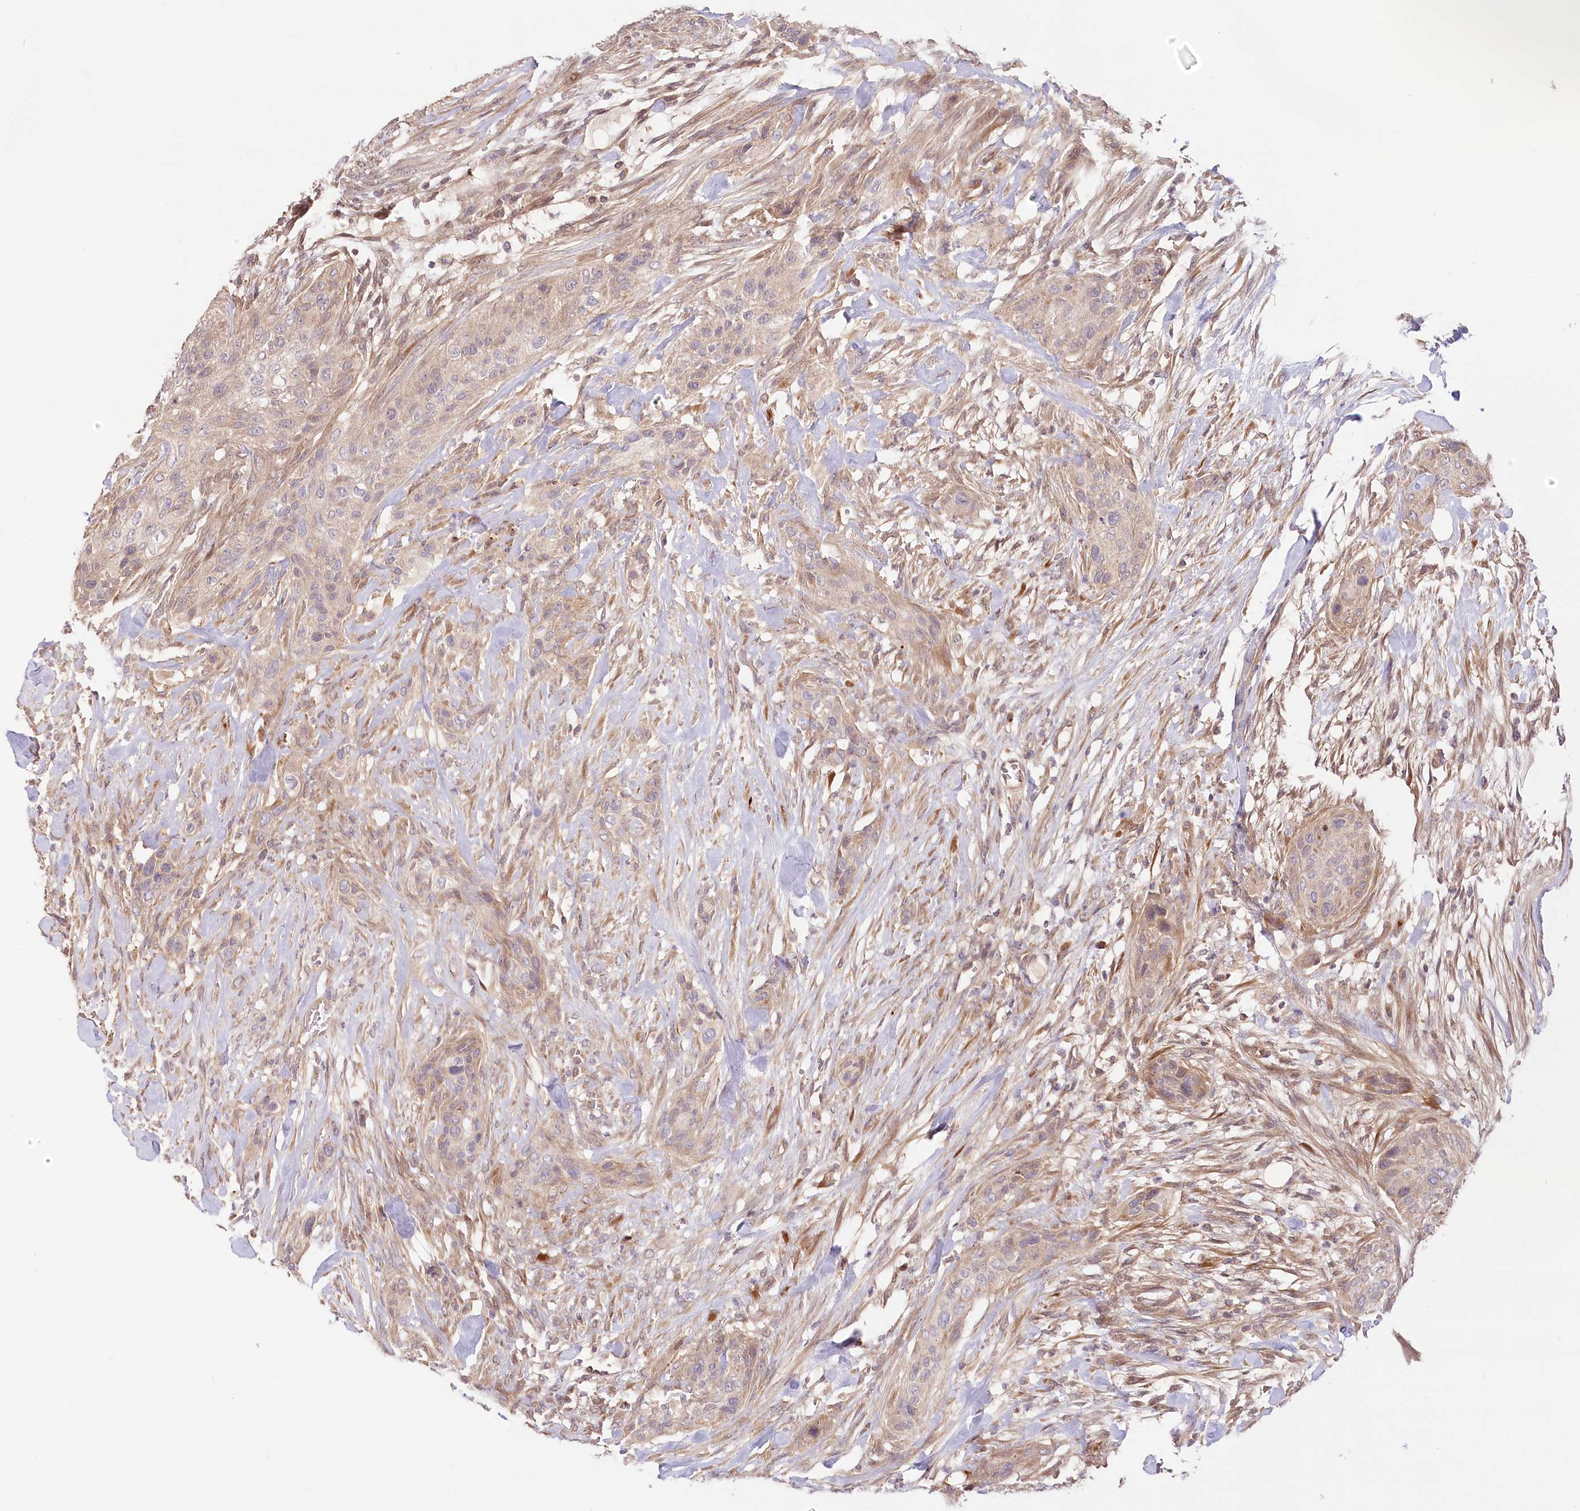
{"staining": {"intensity": "moderate", "quantity": ">75%", "location": "cytoplasmic/membranous"}, "tissue": "urothelial cancer", "cell_type": "Tumor cells", "image_type": "cancer", "snomed": [{"axis": "morphology", "description": "Urothelial carcinoma, High grade"}, {"axis": "topography", "description": "Urinary bladder"}], "caption": "The image shows staining of urothelial cancer, revealing moderate cytoplasmic/membranous protein positivity (brown color) within tumor cells. Nuclei are stained in blue.", "gene": "CEP70", "patient": {"sex": "male", "age": 35}}